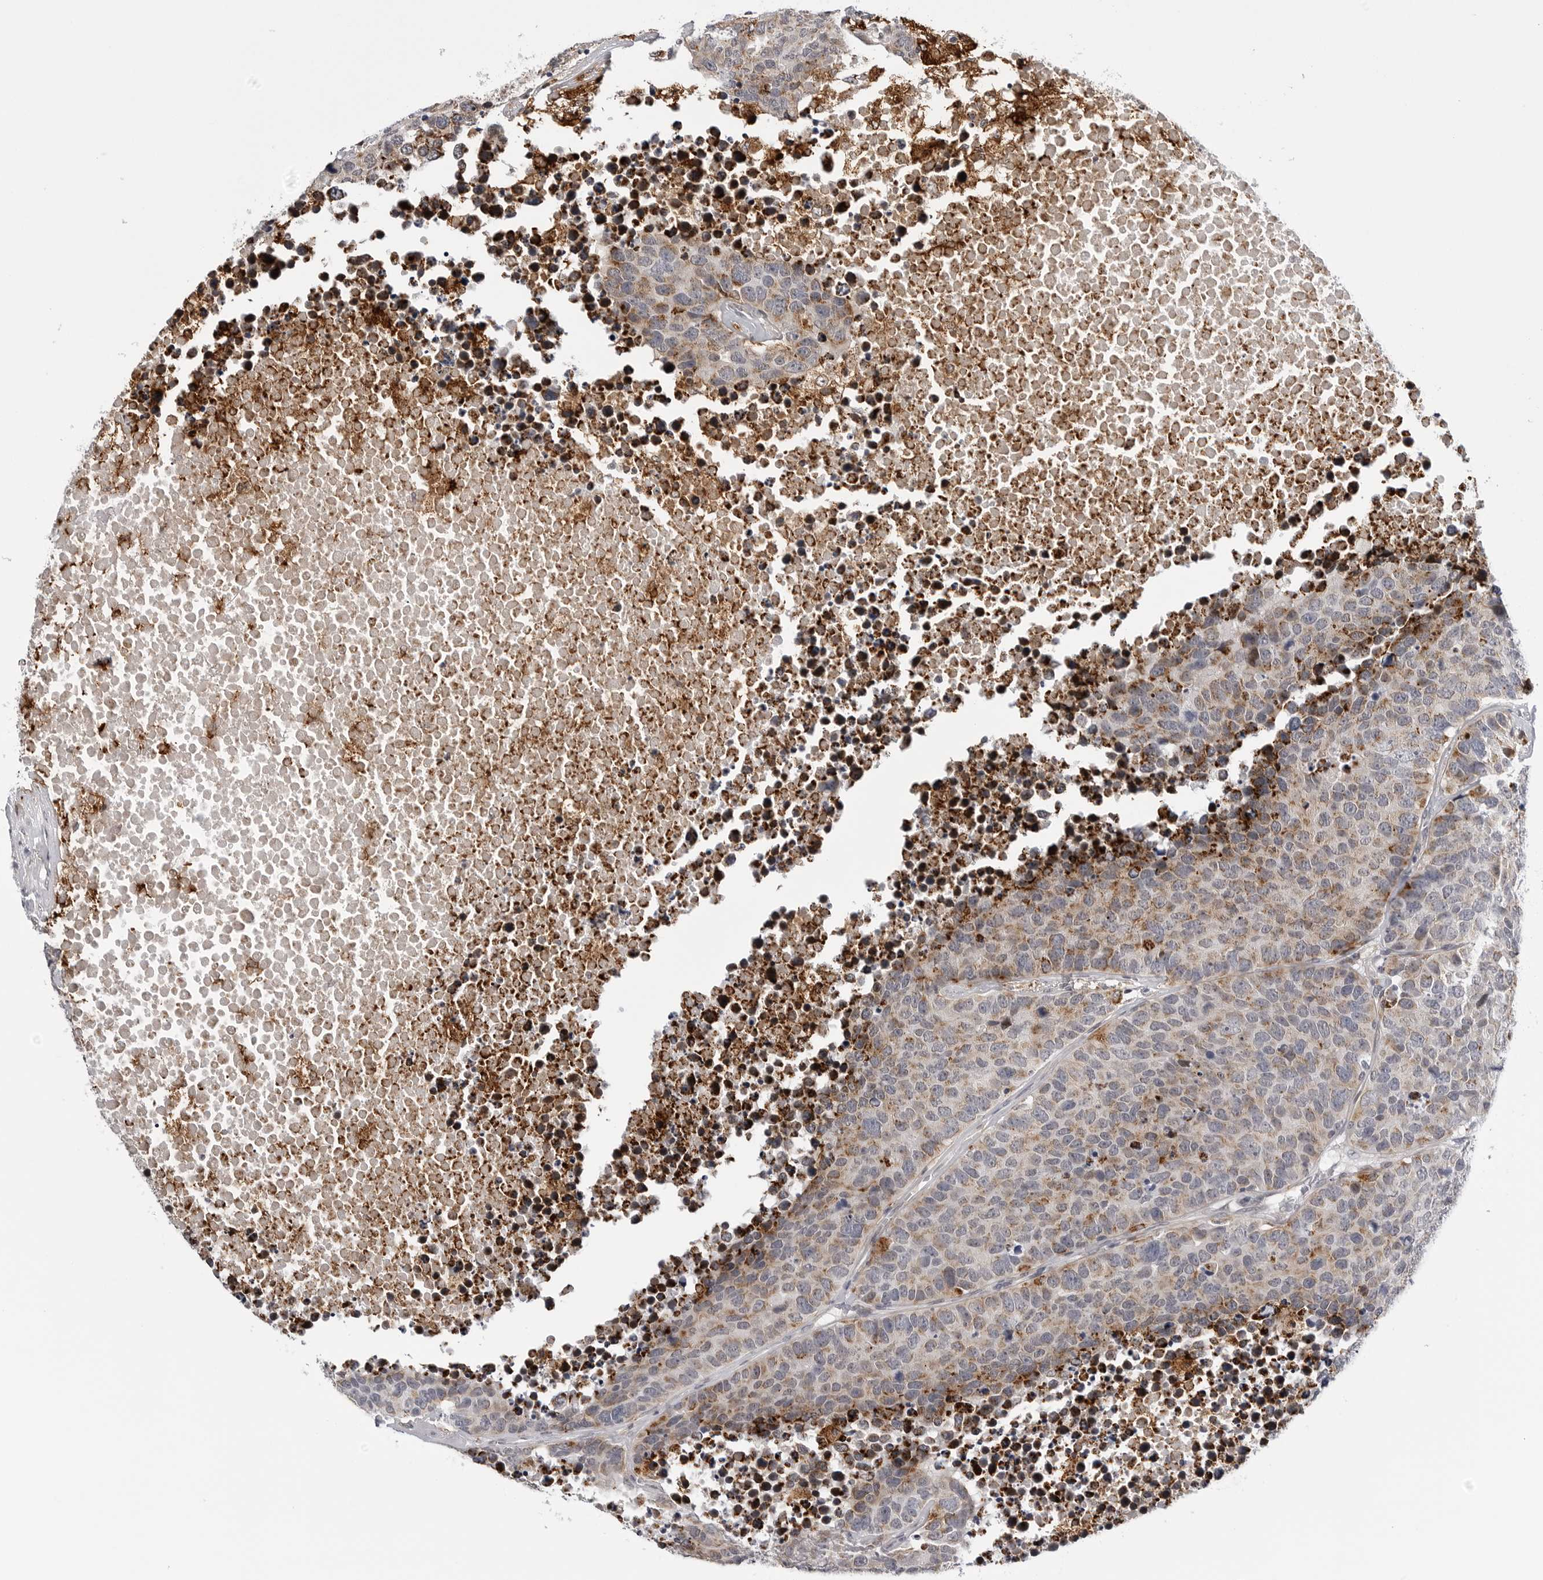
{"staining": {"intensity": "moderate", "quantity": "<25%", "location": "cytoplasmic/membranous"}, "tissue": "carcinoid", "cell_type": "Tumor cells", "image_type": "cancer", "snomed": [{"axis": "morphology", "description": "Carcinoid, malignant, NOS"}, {"axis": "topography", "description": "Lung"}], "caption": "Protein analysis of carcinoid (malignant) tissue shows moderate cytoplasmic/membranous staining in about <25% of tumor cells.", "gene": "CDK20", "patient": {"sex": "male", "age": 60}}